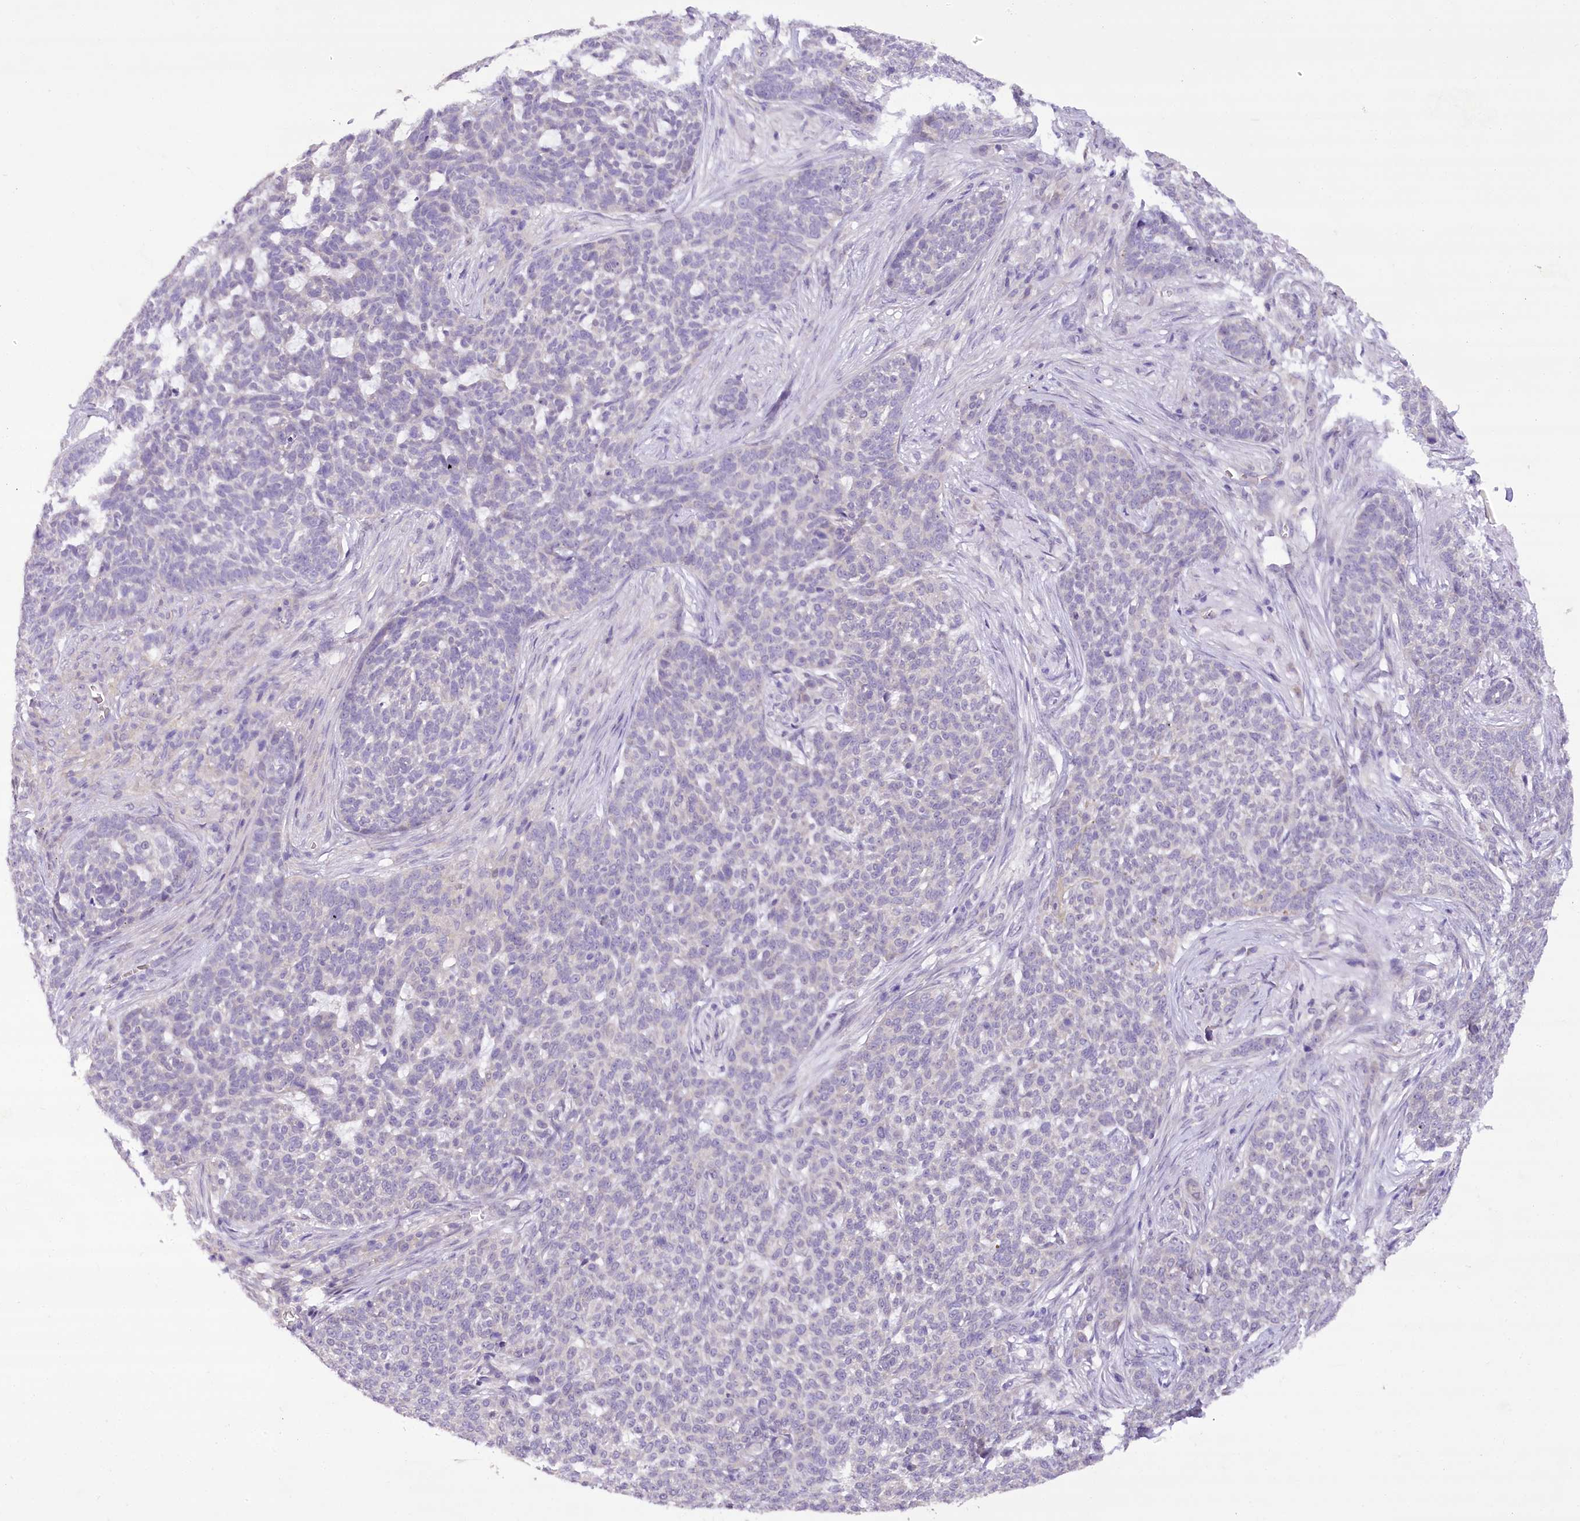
{"staining": {"intensity": "negative", "quantity": "none", "location": "none"}, "tissue": "skin cancer", "cell_type": "Tumor cells", "image_type": "cancer", "snomed": [{"axis": "morphology", "description": "Basal cell carcinoma"}, {"axis": "topography", "description": "Skin"}], "caption": "This is a micrograph of immunohistochemistry staining of basal cell carcinoma (skin), which shows no positivity in tumor cells. (DAB (3,3'-diaminobenzidine) immunohistochemistry visualized using brightfield microscopy, high magnification).", "gene": "DCUN1D1", "patient": {"sex": "male", "age": 85}}